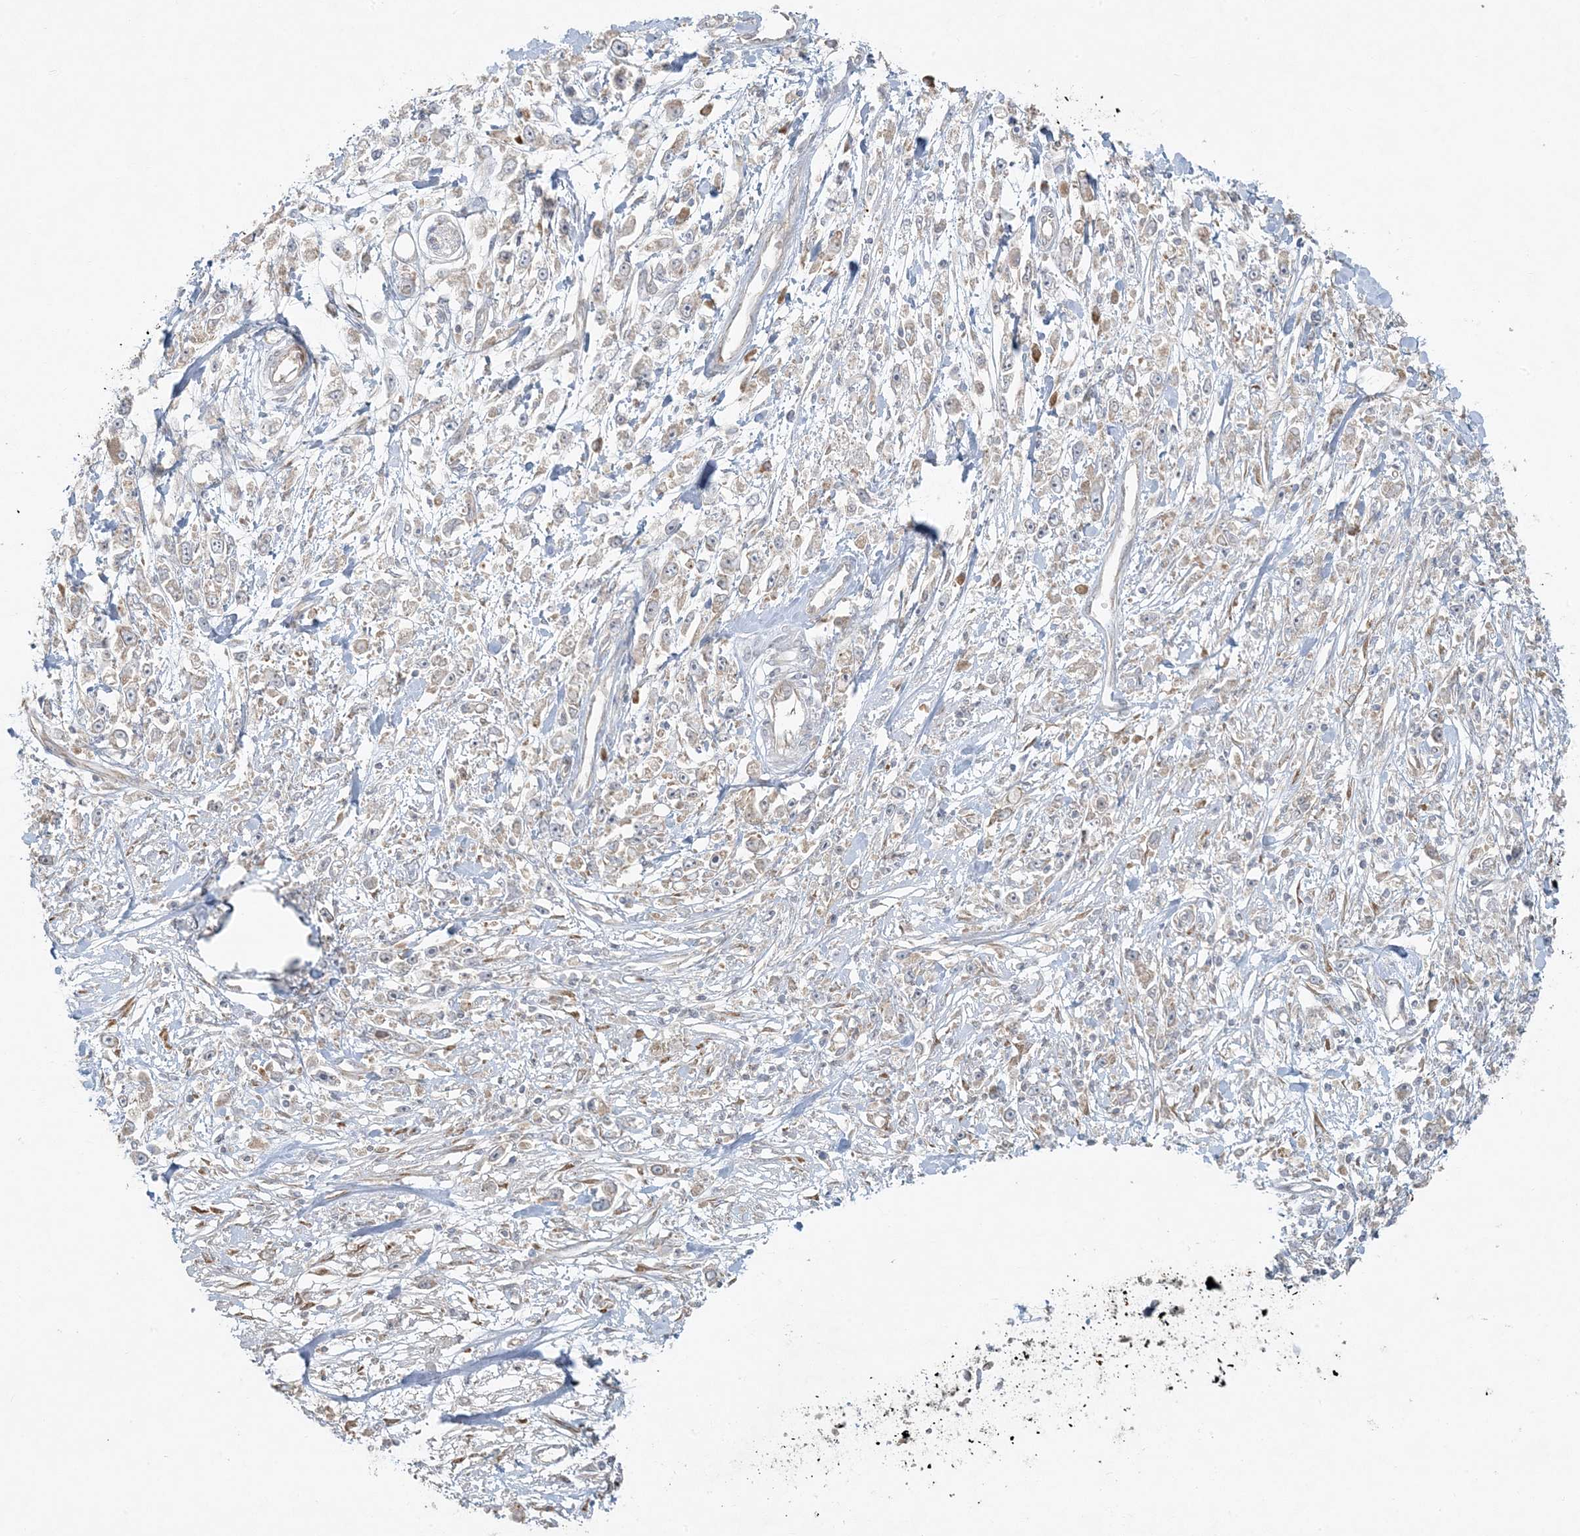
{"staining": {"intensity": "weak", "quantity": "<25%", "location": "cytoplasmic/membranous"}, "tissue": "stomach cancer", "cell_type": "Tumor cells", "image_type": "cancer", "snomed": [{"axis": "morphology", "description": "Adenocarcinoma, NOS"}, {"axis": "topography", "description": "Stomach"}], "caption": "This histopathology image is of stomach adenocarcinoma stained with IHC to label a protein in brown with the nuclei are counter-stained blue. There is no staining in tumor cells.", "gene": "ZNF263", "patient": {"sex": "female", "age": 59}}